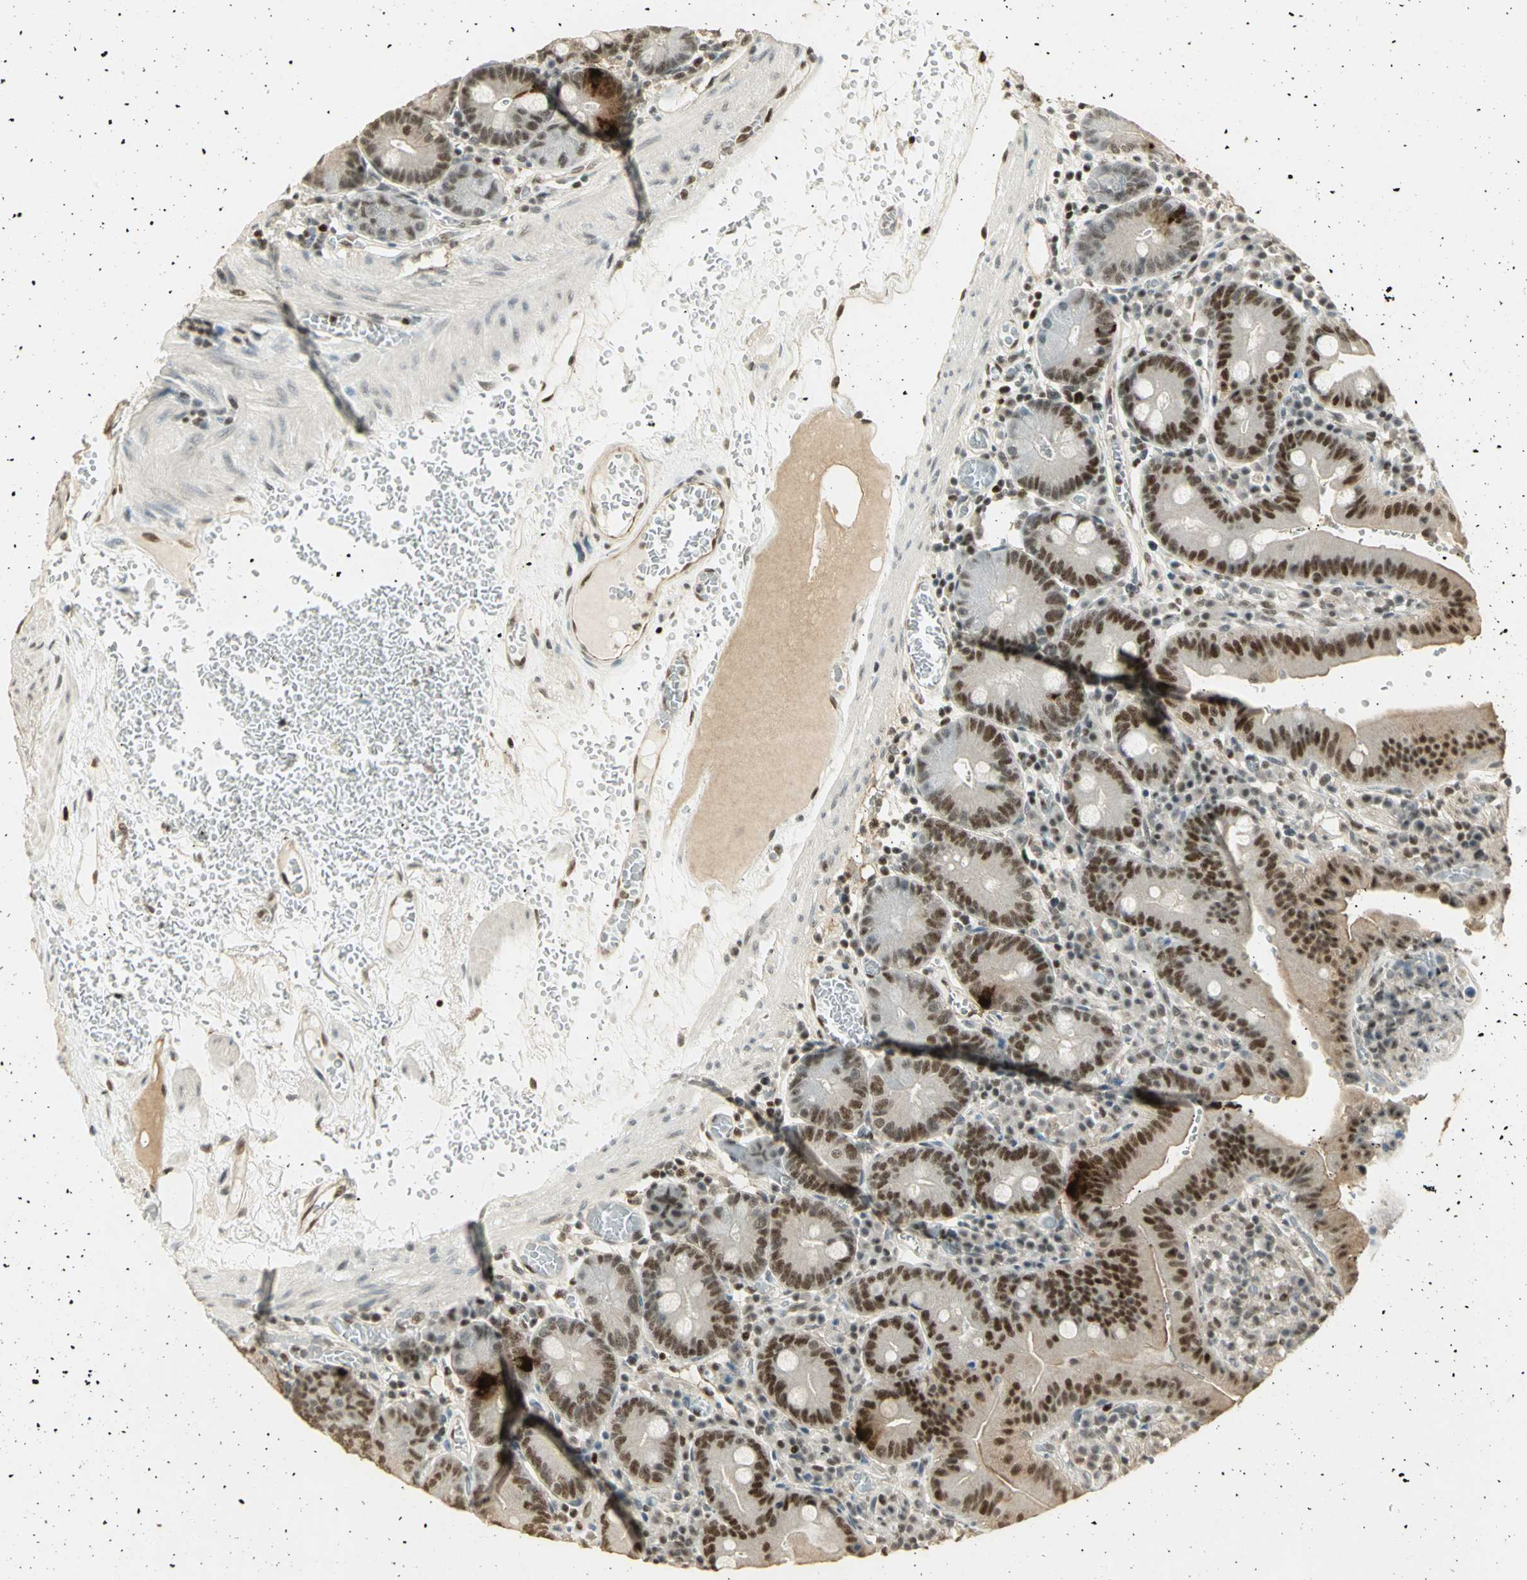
{"staining": {"intensity": "strong", "quantity": ">75%", "location": "nuclear"}, "tissue": "small intestine", "cell_type": "Glandular cells", "image_type": "normal", "snomed": [{"axis": "morphology", "description": "Normal tissue, NOS"}, {"axis": "topography", "description": "Small intestine"}], "caption": "Small intestine stained with IHC reveals strong nuclear positivity in about >75% of glandular cells.", "gene": "ELF1", "patient": {"sex": "male", "age": 71}}